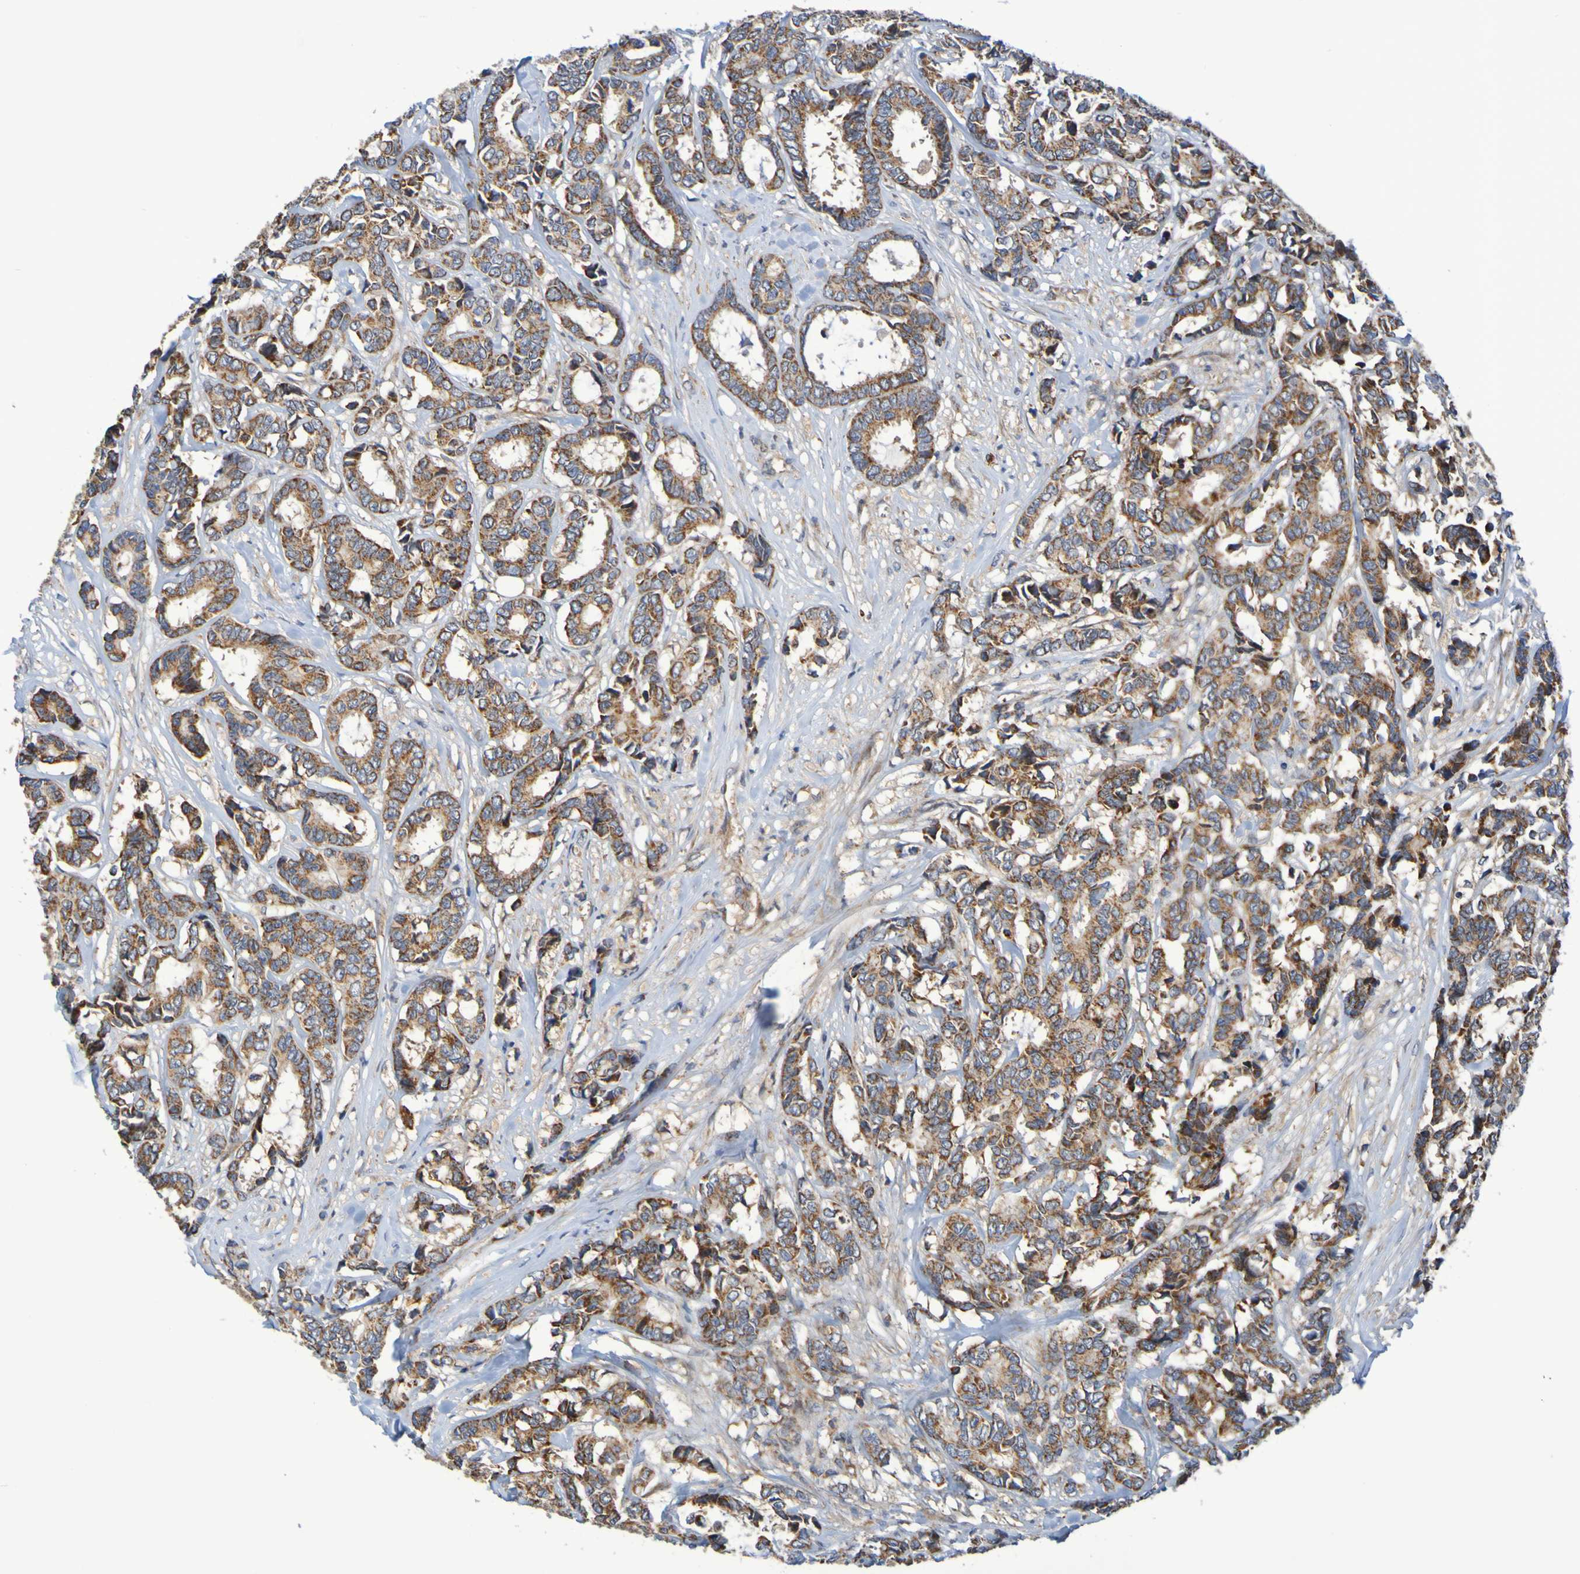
{"staining": {"intensity": "strong", "quantity": ">75%", "location": "cytoplasmic/membranous"}, "tissue": "breast cancer", "cell_type": "Tumor cells", "image_type": "cancer", "snomed": [{"axis": "morphology", "description": "Duct carcinoma"}, {"axis": "topography", "description": "Breast"}], "caption": "Protein staining of breast cancer (intraductal carcinoma) tissue exhibits strong cytoplasmic/membranous expression in about >75% of tumor cells.", "gene": "CCDC51", "patient": {"sex": "female", "age": 87}}